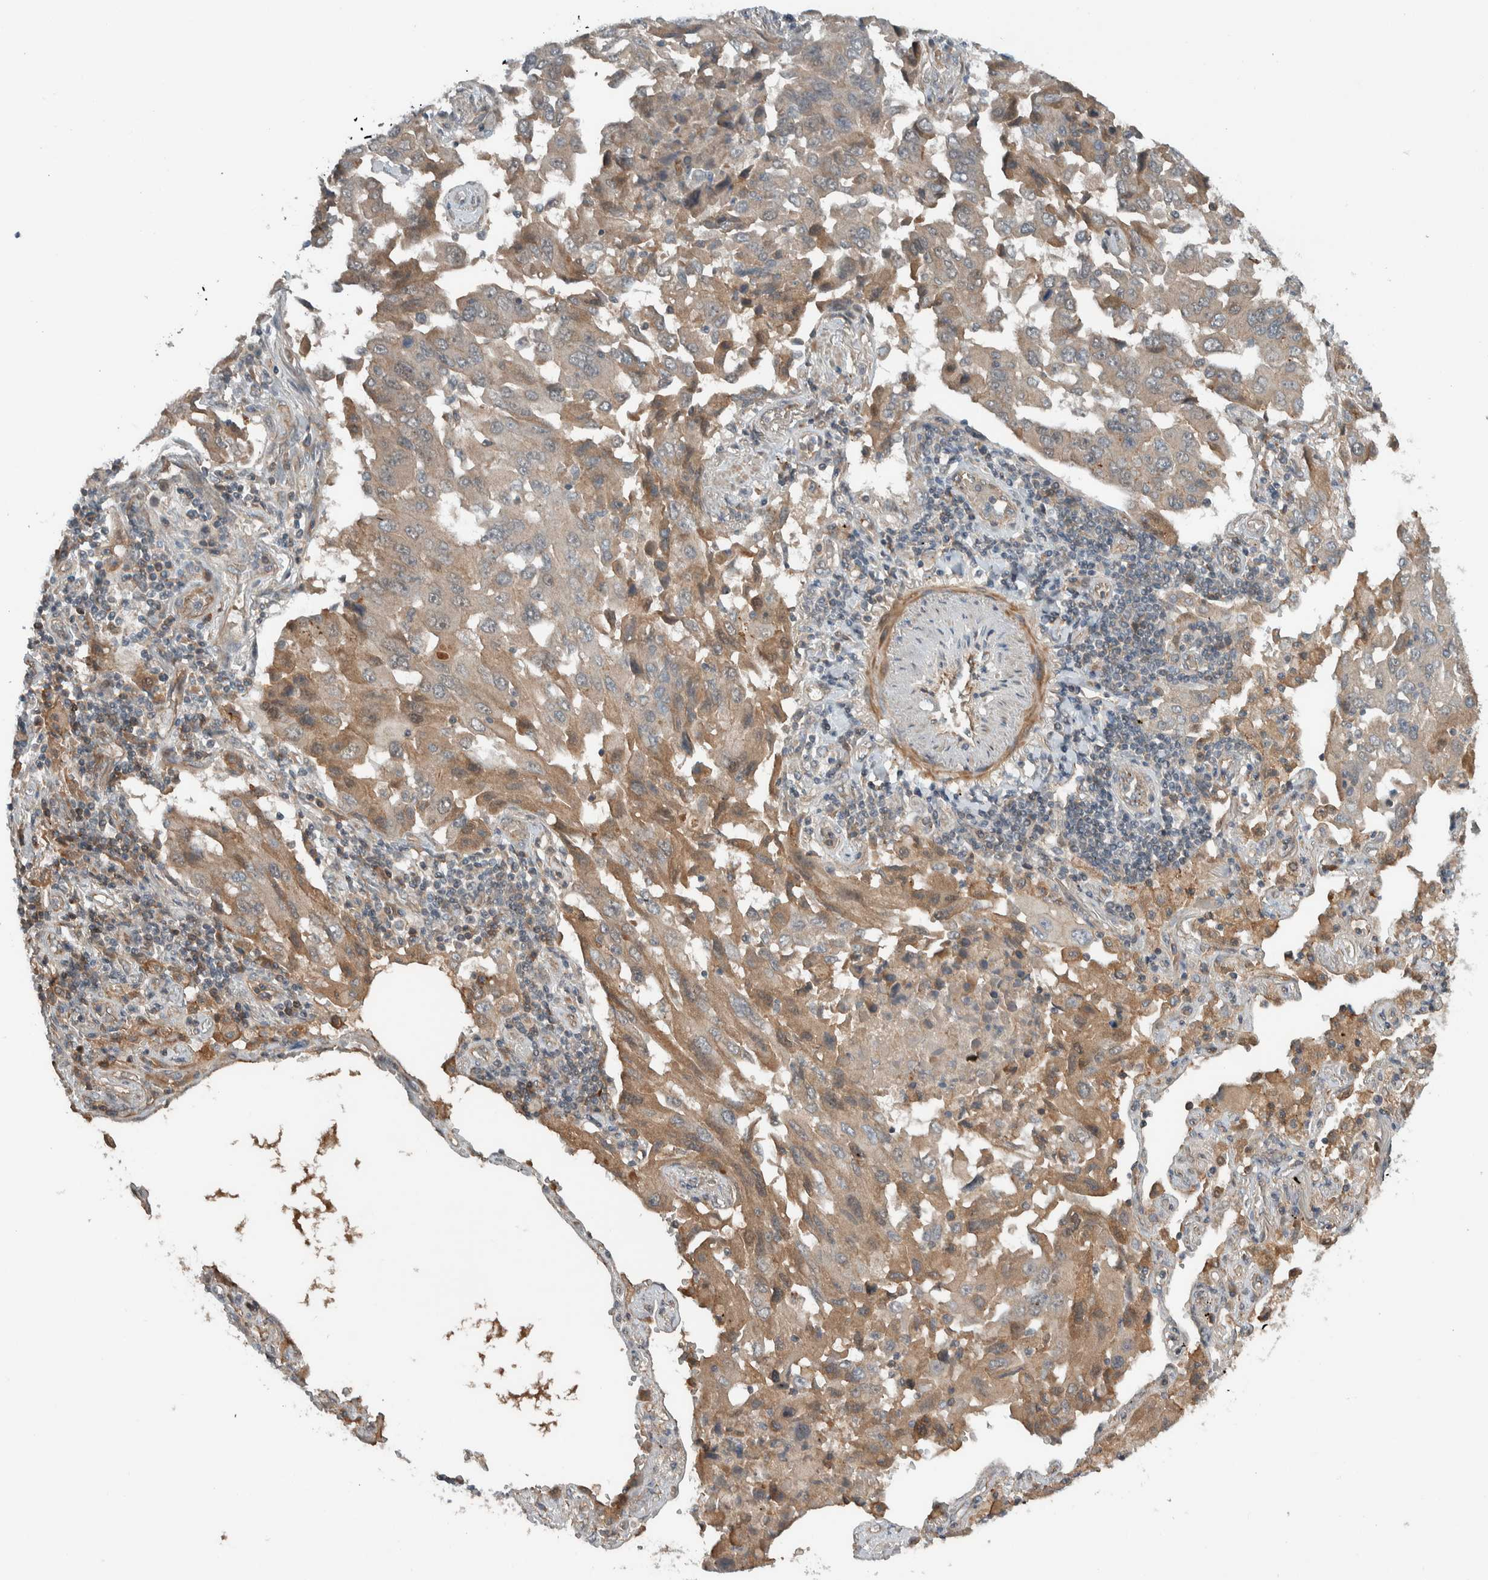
{"staining": {"intensity": "moderate", "quantity": ">75%", "location": "cytoplasmic/membranous"}, "tissue": "lung cancer", "cell_type": "Tumor cells", "image_type": "cancer", "snomed": [{"axis": "morphology", "description": "Adenocarcinoma, NOS"}, {"axis": "topography", "description": "Lung"}], "caption": "Immunohistochemistry (IHC) (DAB) staining of human adenocarcinoma (lung) reveals moderate cytoplasmic/membranous protein staining in approximately >75% of tumor cells.", "gene": "ARMC7", "patient": {"sex": "female", "age": 65}}